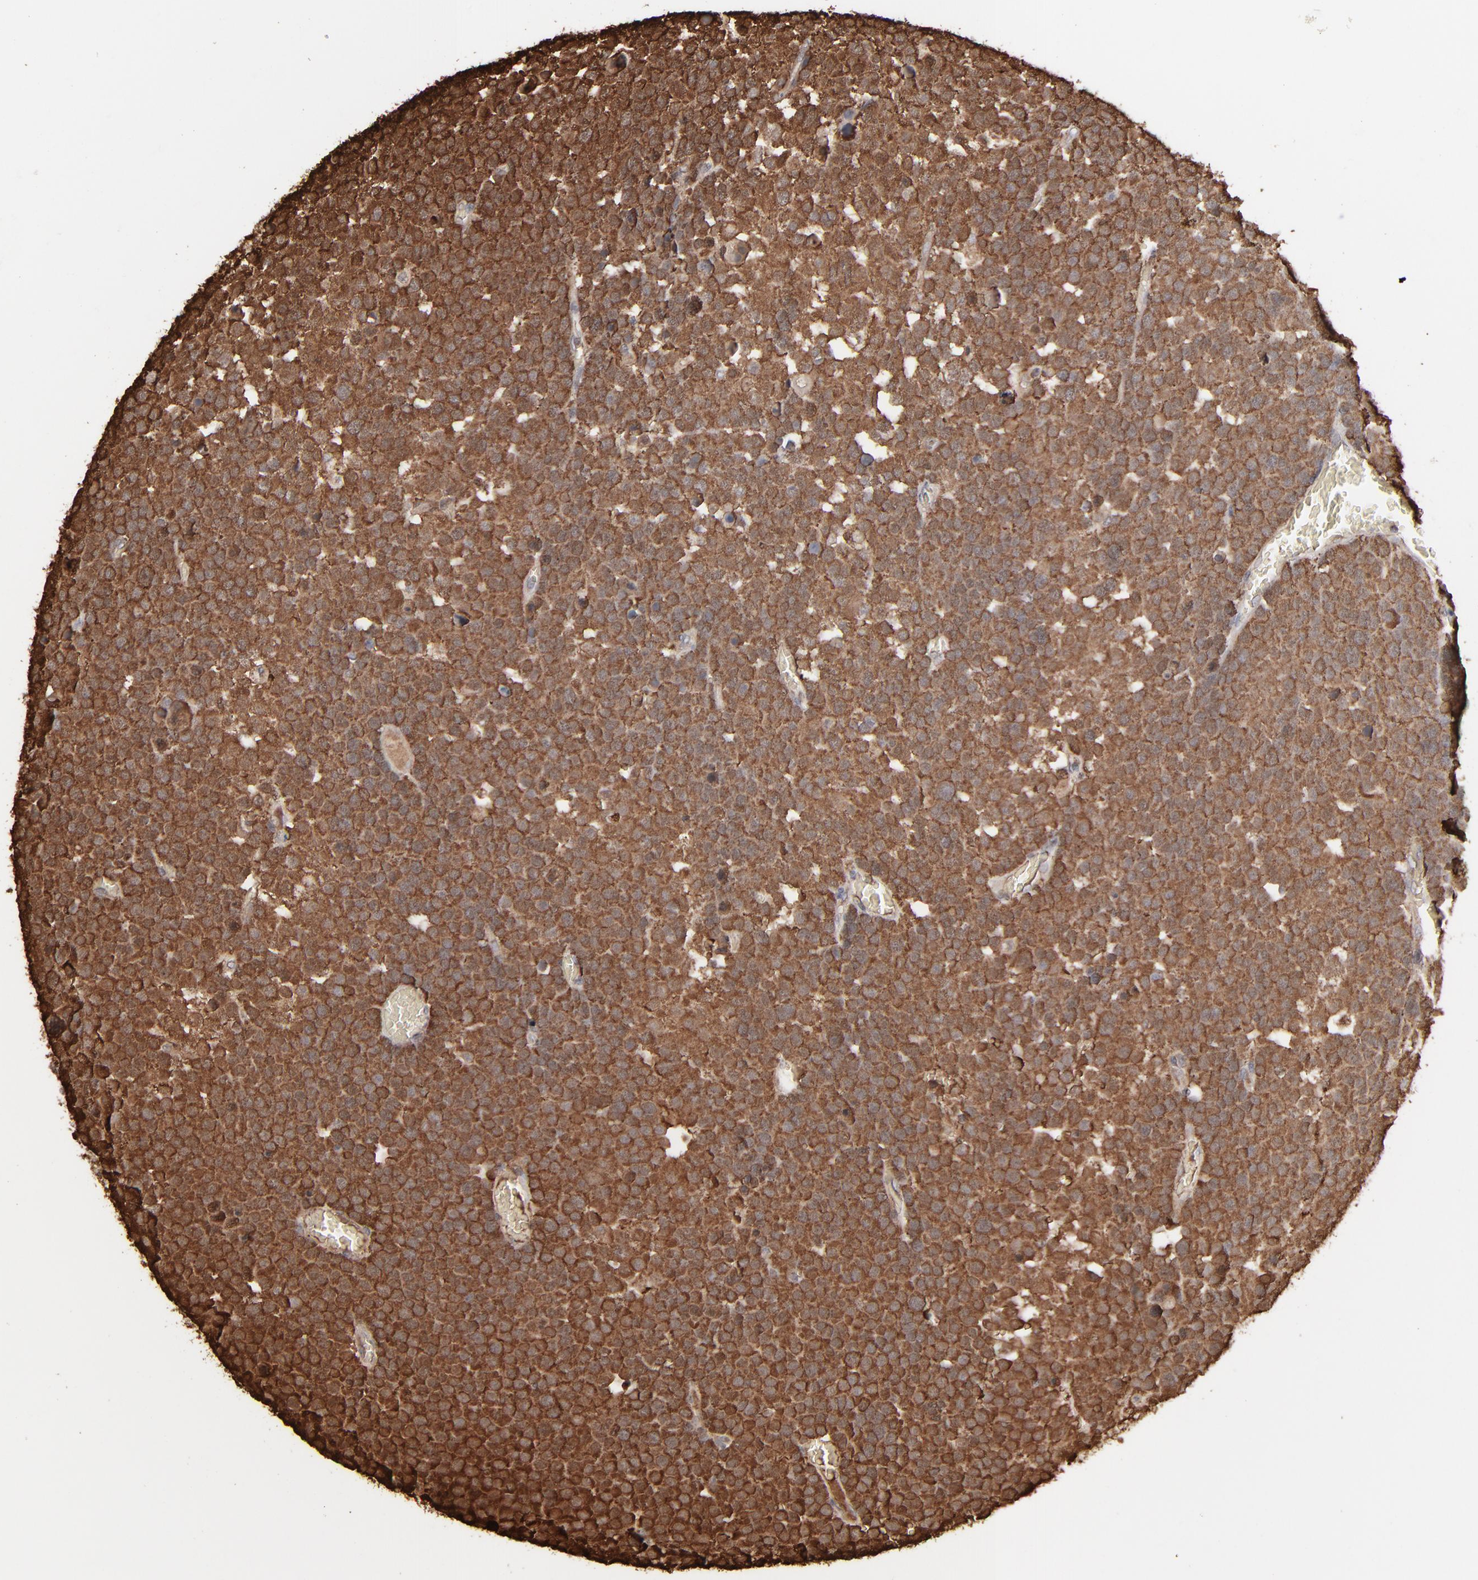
{"staining": {"intensity": "strong", "quantity": ">75%", "location": "cytoplasmic/membranous"}, "tissue": "testis cancer", "cell_type": "Tumor cells", "image_type": "cancer", "snomed": [{"axis": "morphology", "description": "Seminoma, NOS"}, {"axis": "topography", "description": "Testis"}], "caption": "A photomicrograph showing strong cytoplasmic/membranous positivity in approximately >75% of tumor cells in seminoma (testis), as visualized by brown immunohistochemical staining.", "gene": "NME1-NME2", "patient": {"sex": "male", "age": 71}}